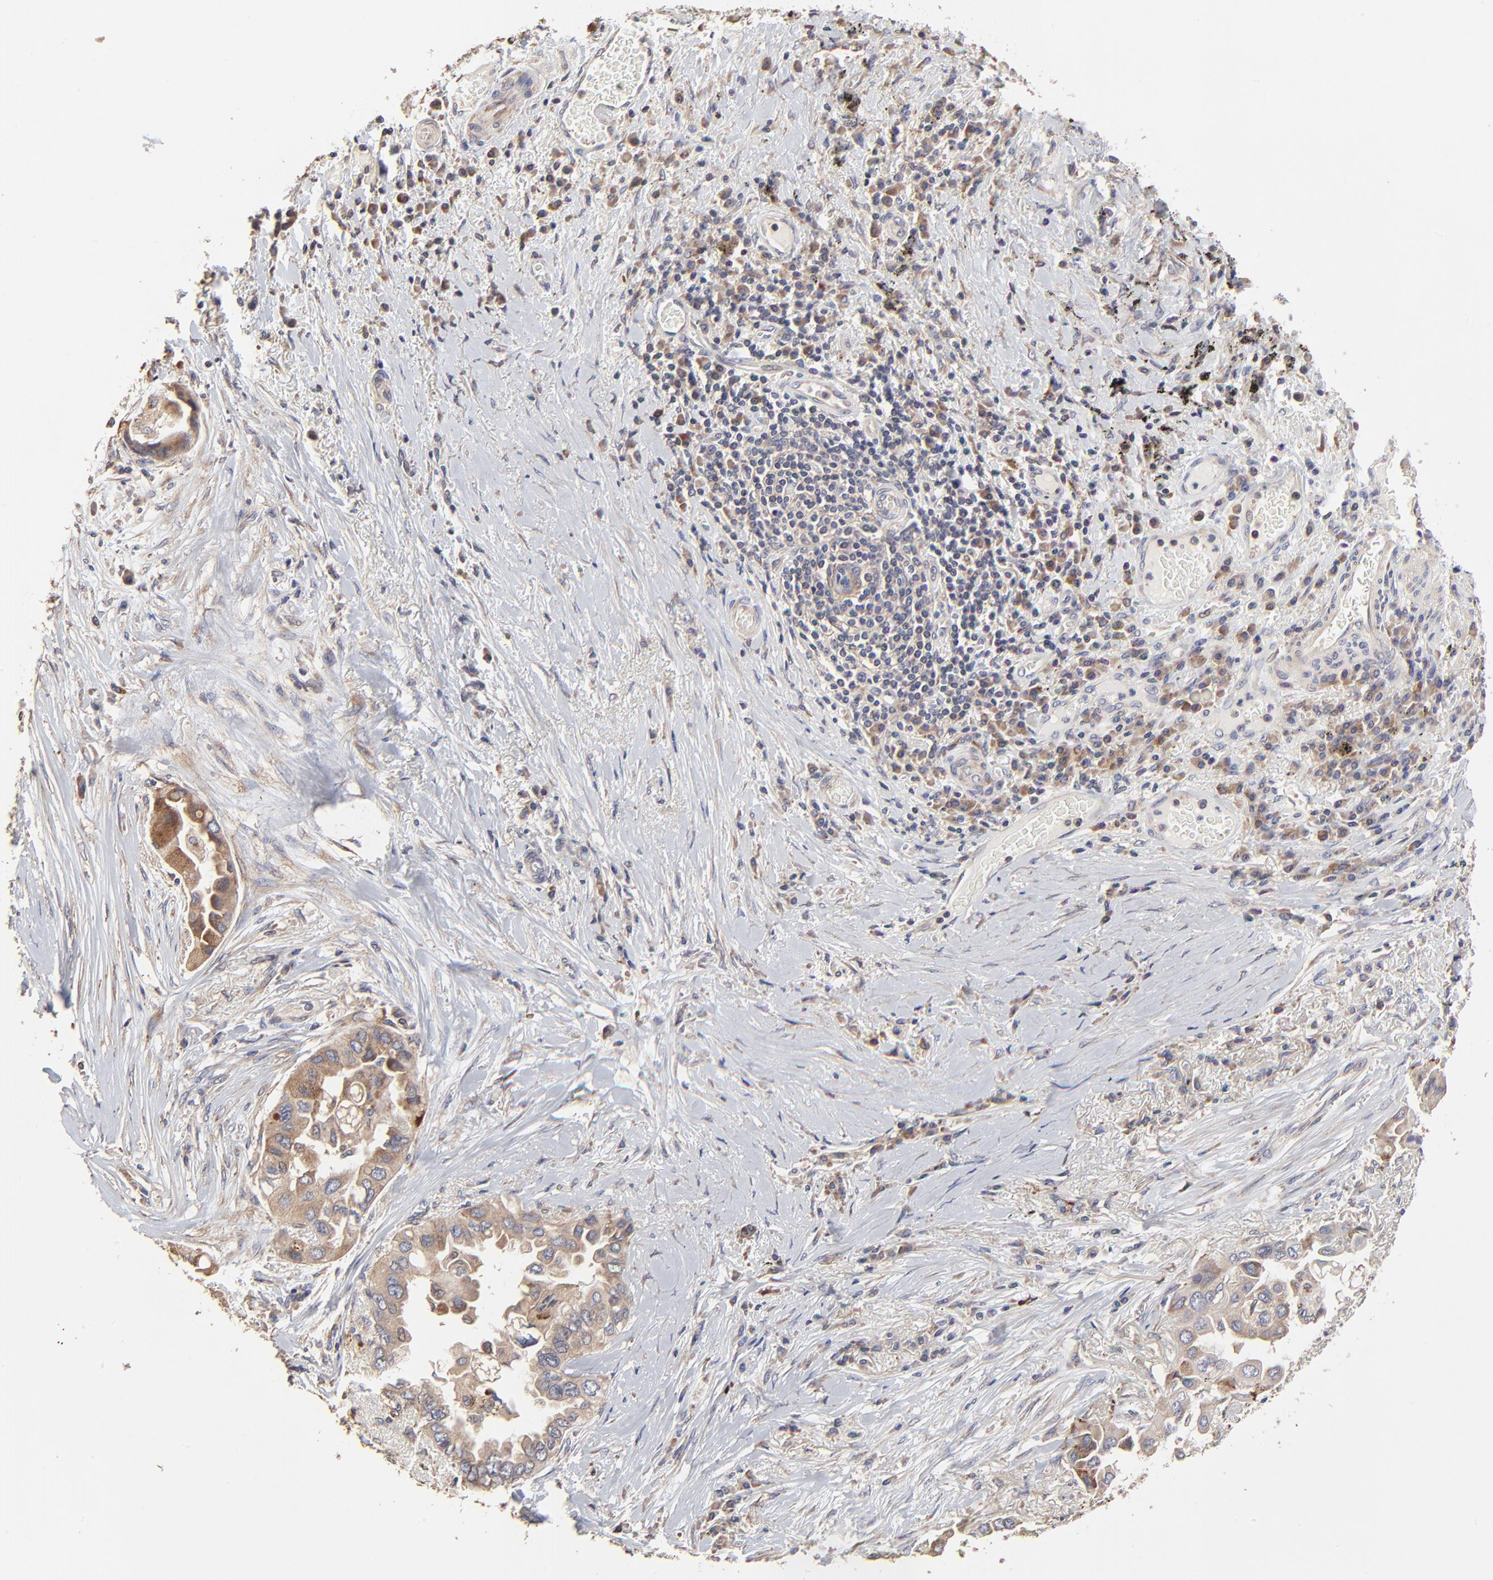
{"staining": {"intensity": "moderate", "quantity": ">75%", "location": "cytoplasmic/membranous"}, "tissue": "lung cancer", "cell_type": "Tumor cells", "image_type": "cancer", "snomed": [{"axis": "morphology", "description": "Adenocarcinoma, NOS"}, {"axis": "topography", "description": "Lung"}], "caption": "This image demonstrates IHC staining of human lung adenocarcinoma, with medium moderate cytoplasmic/membranous expression in approximately >75% of tumor cells.", "gene": "ELP2", "patient": {"sex": "female", "age": 76}}